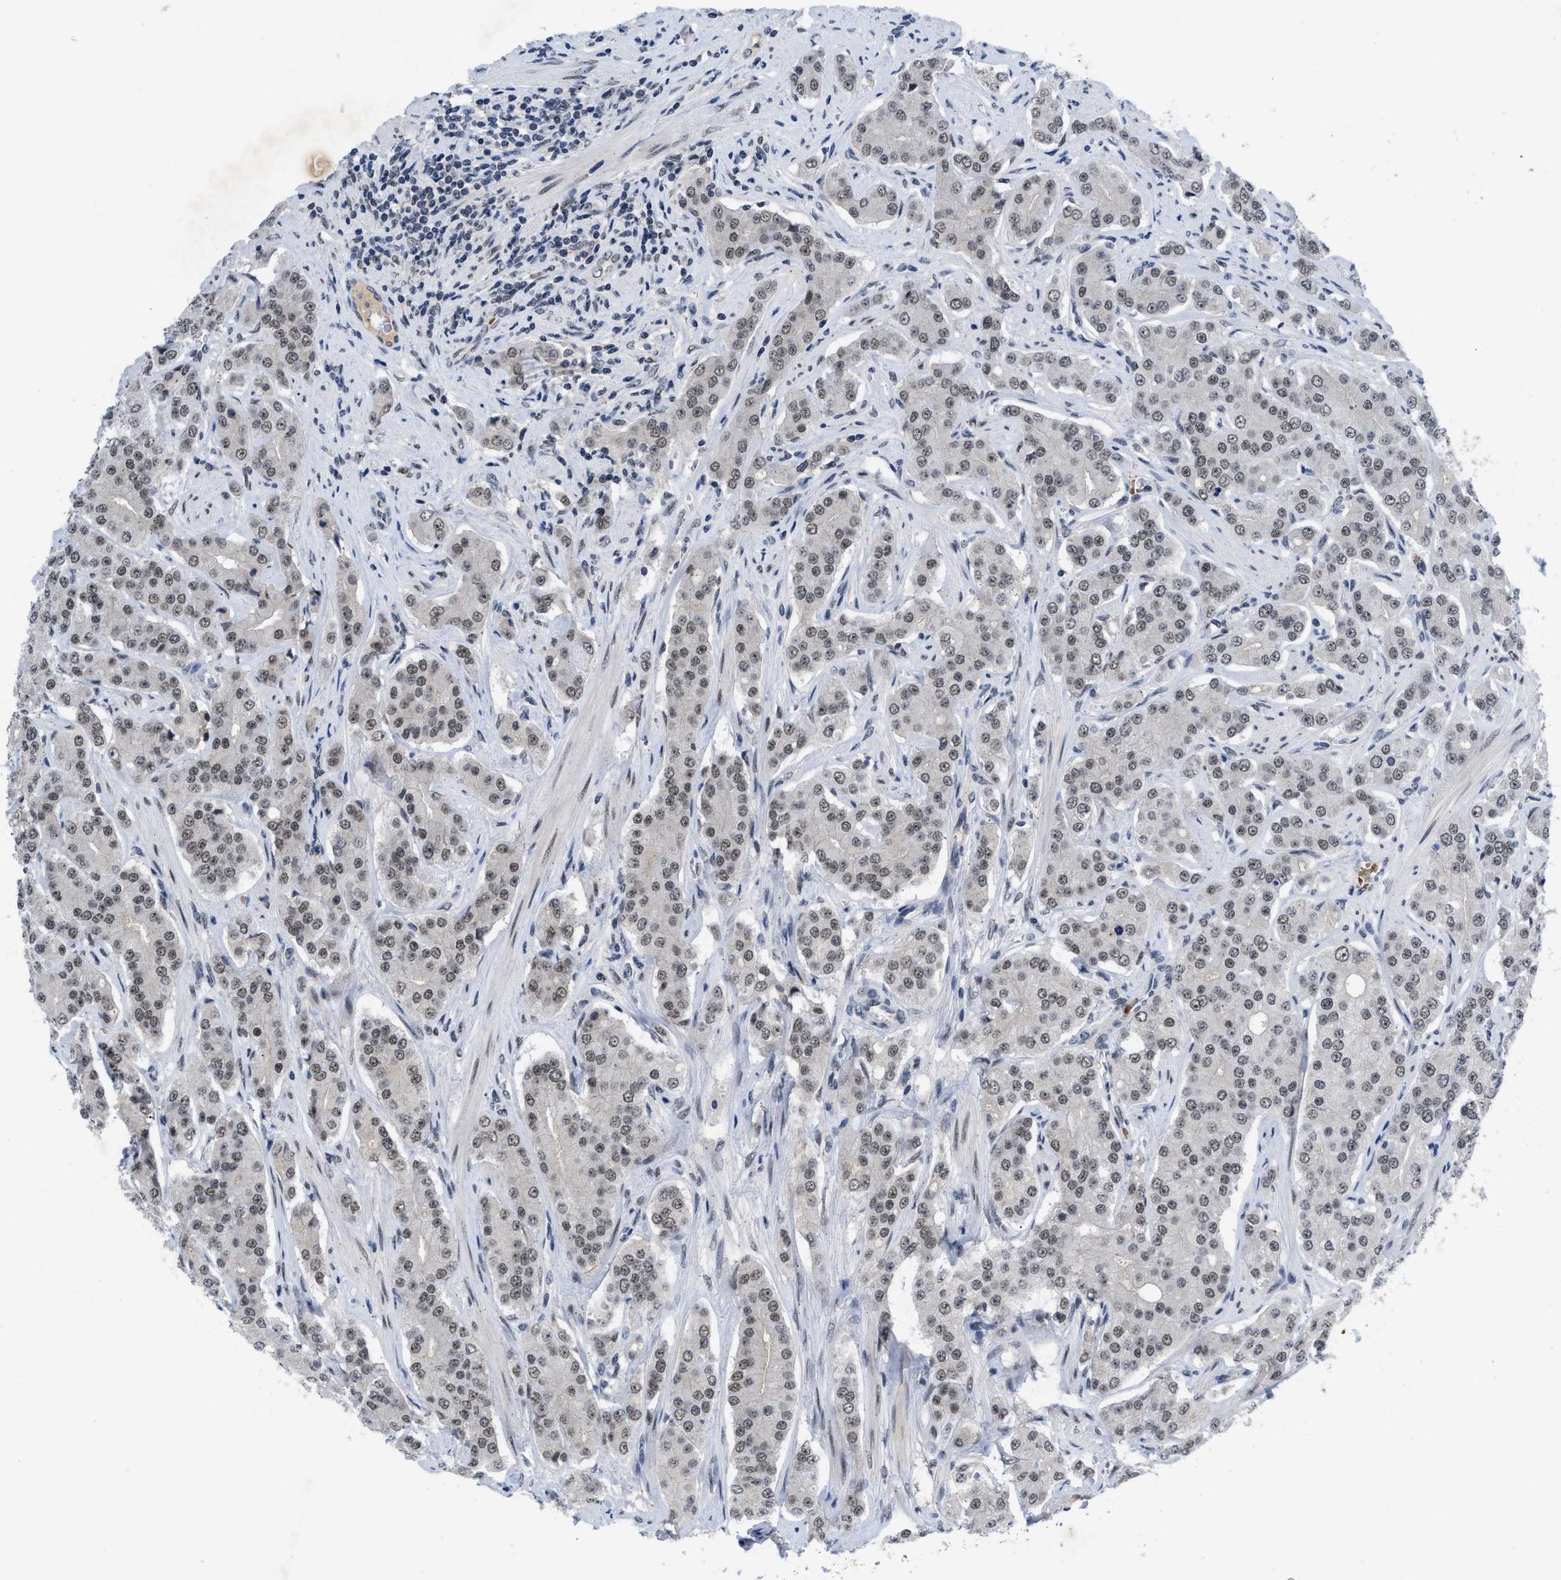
{"staining": {"intensity": "moderate", "quantity": "25%-75%", "location": "nuclear"}, "tissue": "prostate cancer", "cell_type": "Tumor cells", "image_type": "cancer", "snomed": [{"axis": "morphology", "description": "Adenocarcinoma, Low grade"}, {"axis": "topography", "description": "Prostate"}], "caption": "Moderate nuclear protein expression is identified in about 25%-75% of tumor cells in prostate cancer (adenocarcinoma (low-grade)). Nuclei are stained in blue.", "gene": "ZNF346", "patient": {"sex": "male", "age": 69}}